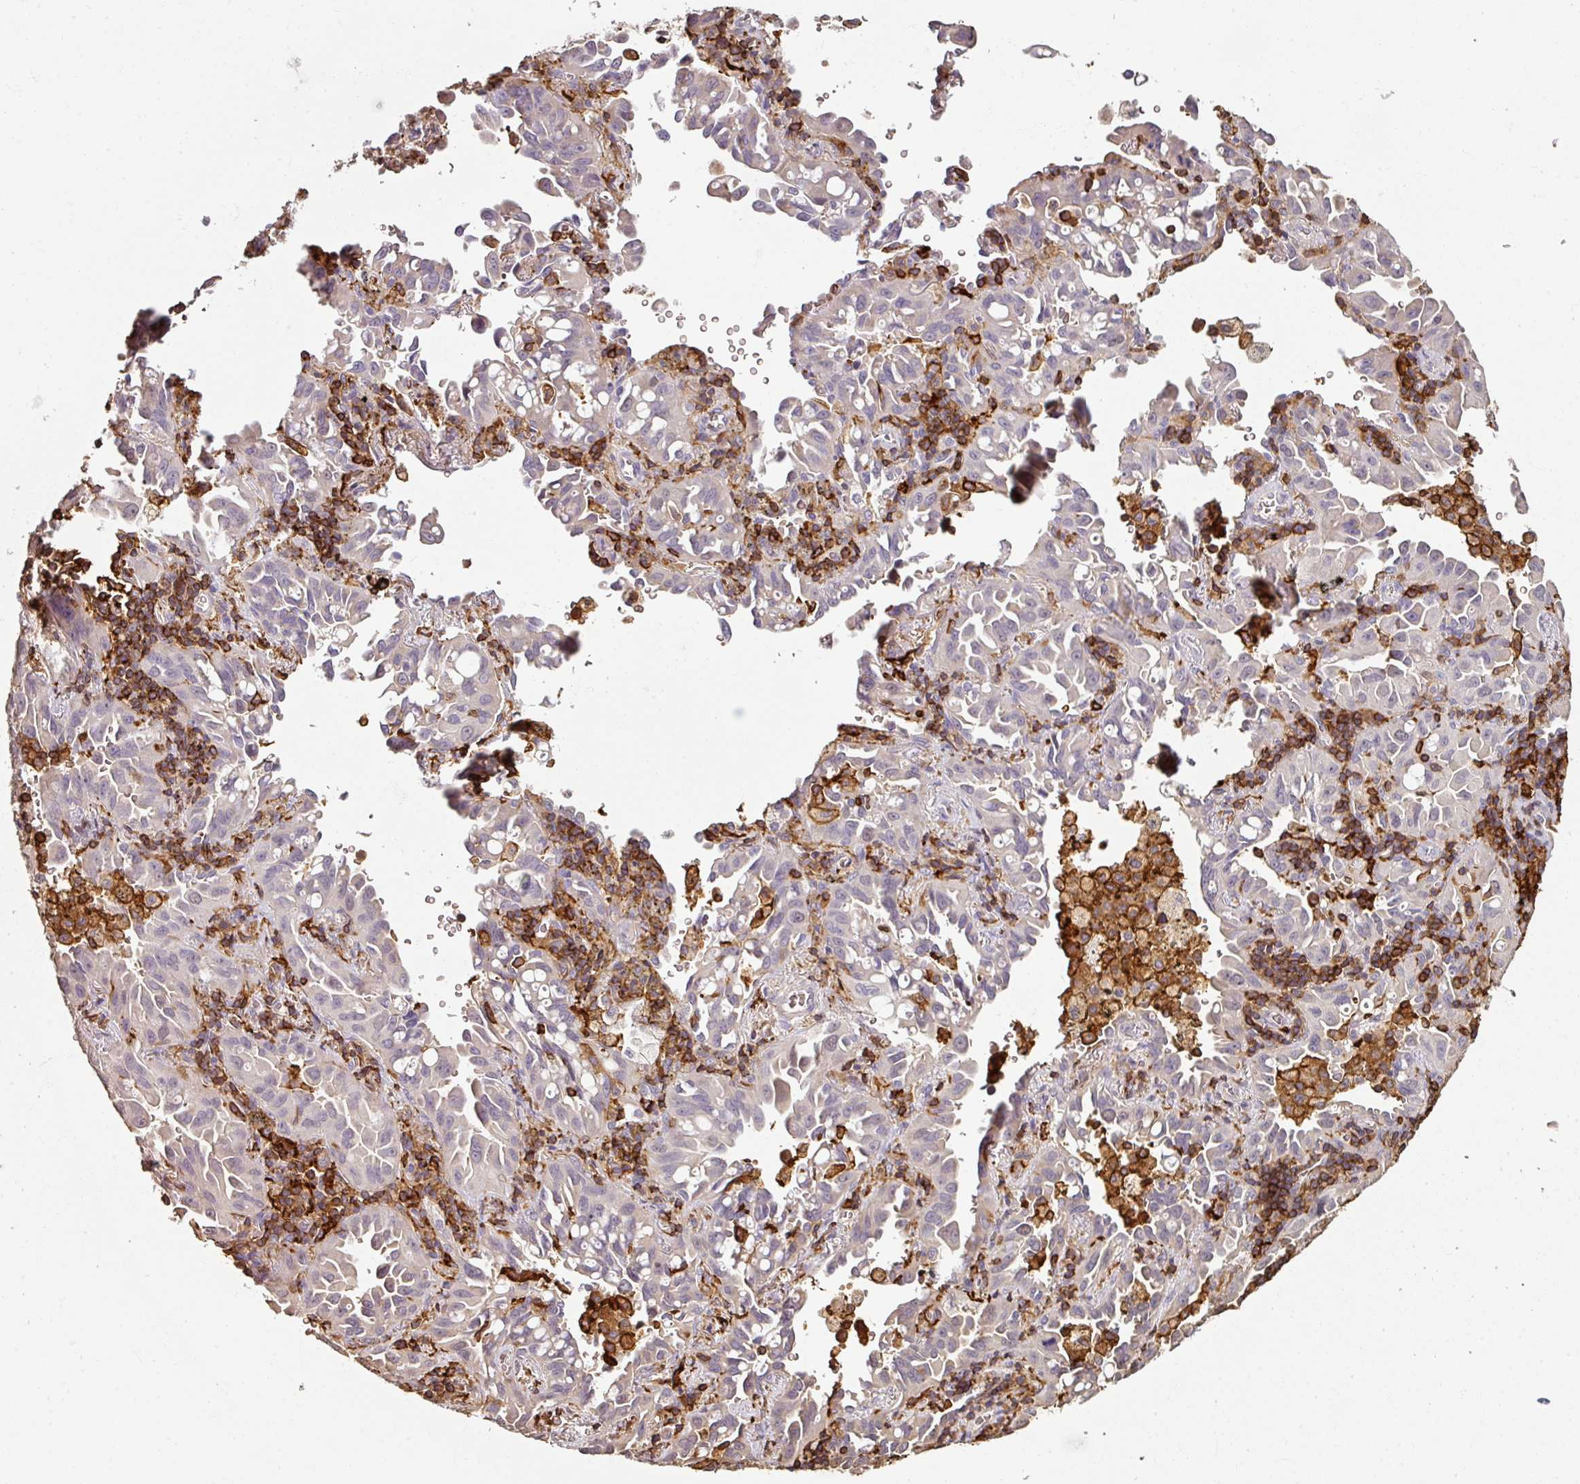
{"staining": {"intensity": "negative", "quantity": "none", "location": "none"}, "tissue": "lung cancer", "cell_type": "Tumor cells", "image_type": "cancer", "snomed": [{"axis": "morphology", "description": "Adenocarcinoma, NOS"}, {"axis": "topography", "description": "Lung"}], "caption": "This is an IHC photomicrograph of human adenocarcinoma (lung). There is no expression in tumor cells.", "gene": "OLFML2B", "patient": {"sex": "male", "age": 68}}